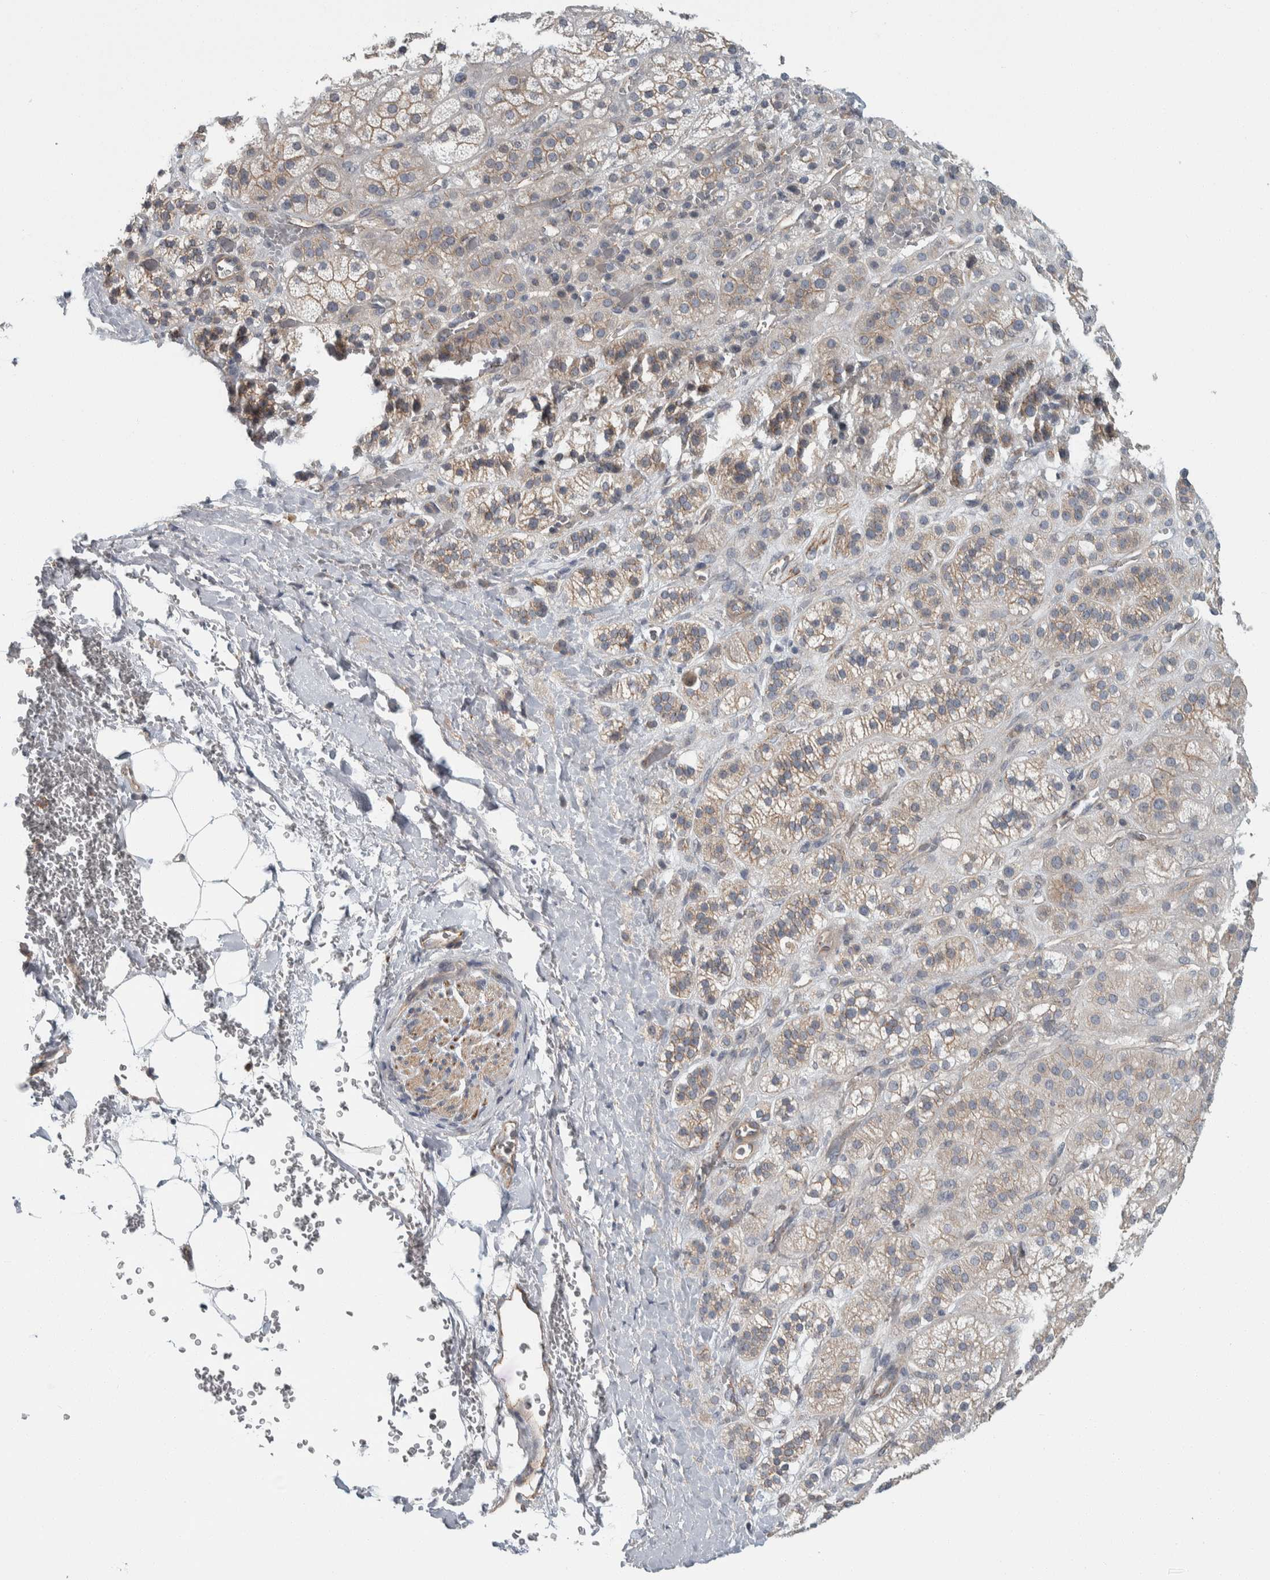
{"staining": {"intensity": "weak", "quantity": "<25%", "location": "cytoplasmic/membranous"}, "tissue": "adrenal gland", "cell_type": "Glandular cells", "image_type": "normal", "snomed": [{"axis": "morphology", "description": "Normal tissue, NOS"}, {"axis": "topography", "description": "Adrenal gland"}], "caption": "High power microscopy micrograph of an immunohistochemistry (IHC) photomicrograph of normal adrenal gland, revealing no significant staining in glandular cells. (DAB (3,3'-diaminobenzidine) IHC, high magnification).", "gene": "KCNJ3", "patient": {"sex": "male", "age": 56}}